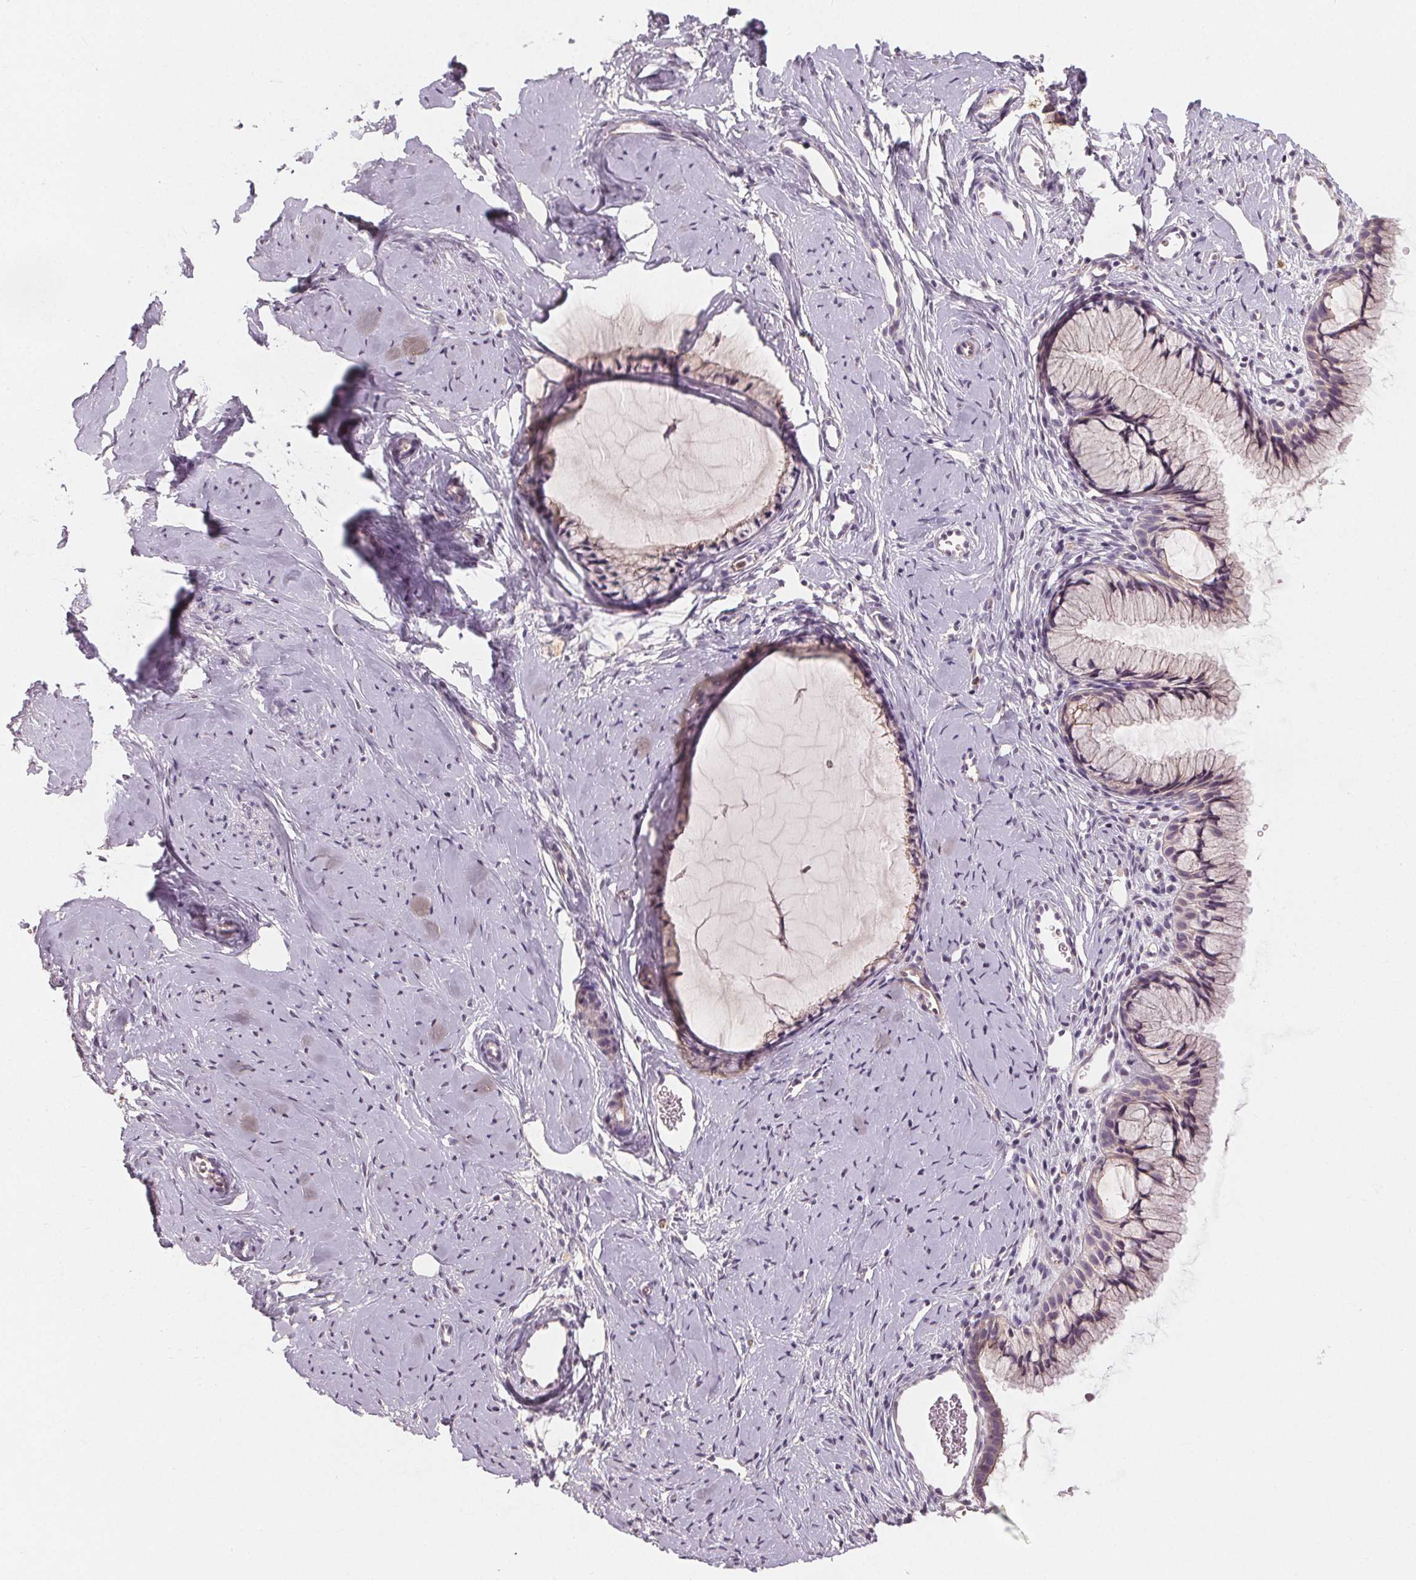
{"staining": {"intensity": "negative", "quantity": "none", "location": "none"}, "tissue": "cervix", "cell_type": "Glandular cells", "image_type": "normal", "snomed": [{"axis": "morphology", "description": "Normal tissue, NOS"}, {"axis": "topography", "description": "Cervix"}], "caption": "IHC of unremarkable human cervix exhibits no staining in glandular cells. The staining was performed using DAB (3,3'-diaminobenzidine) to visualize the protein expression in brown, while the nuclei were stained in blue with hematoxylin (Magnification: 20x).", "gene": "VNN1", "patient": {"sex": "female", "age": 40}}